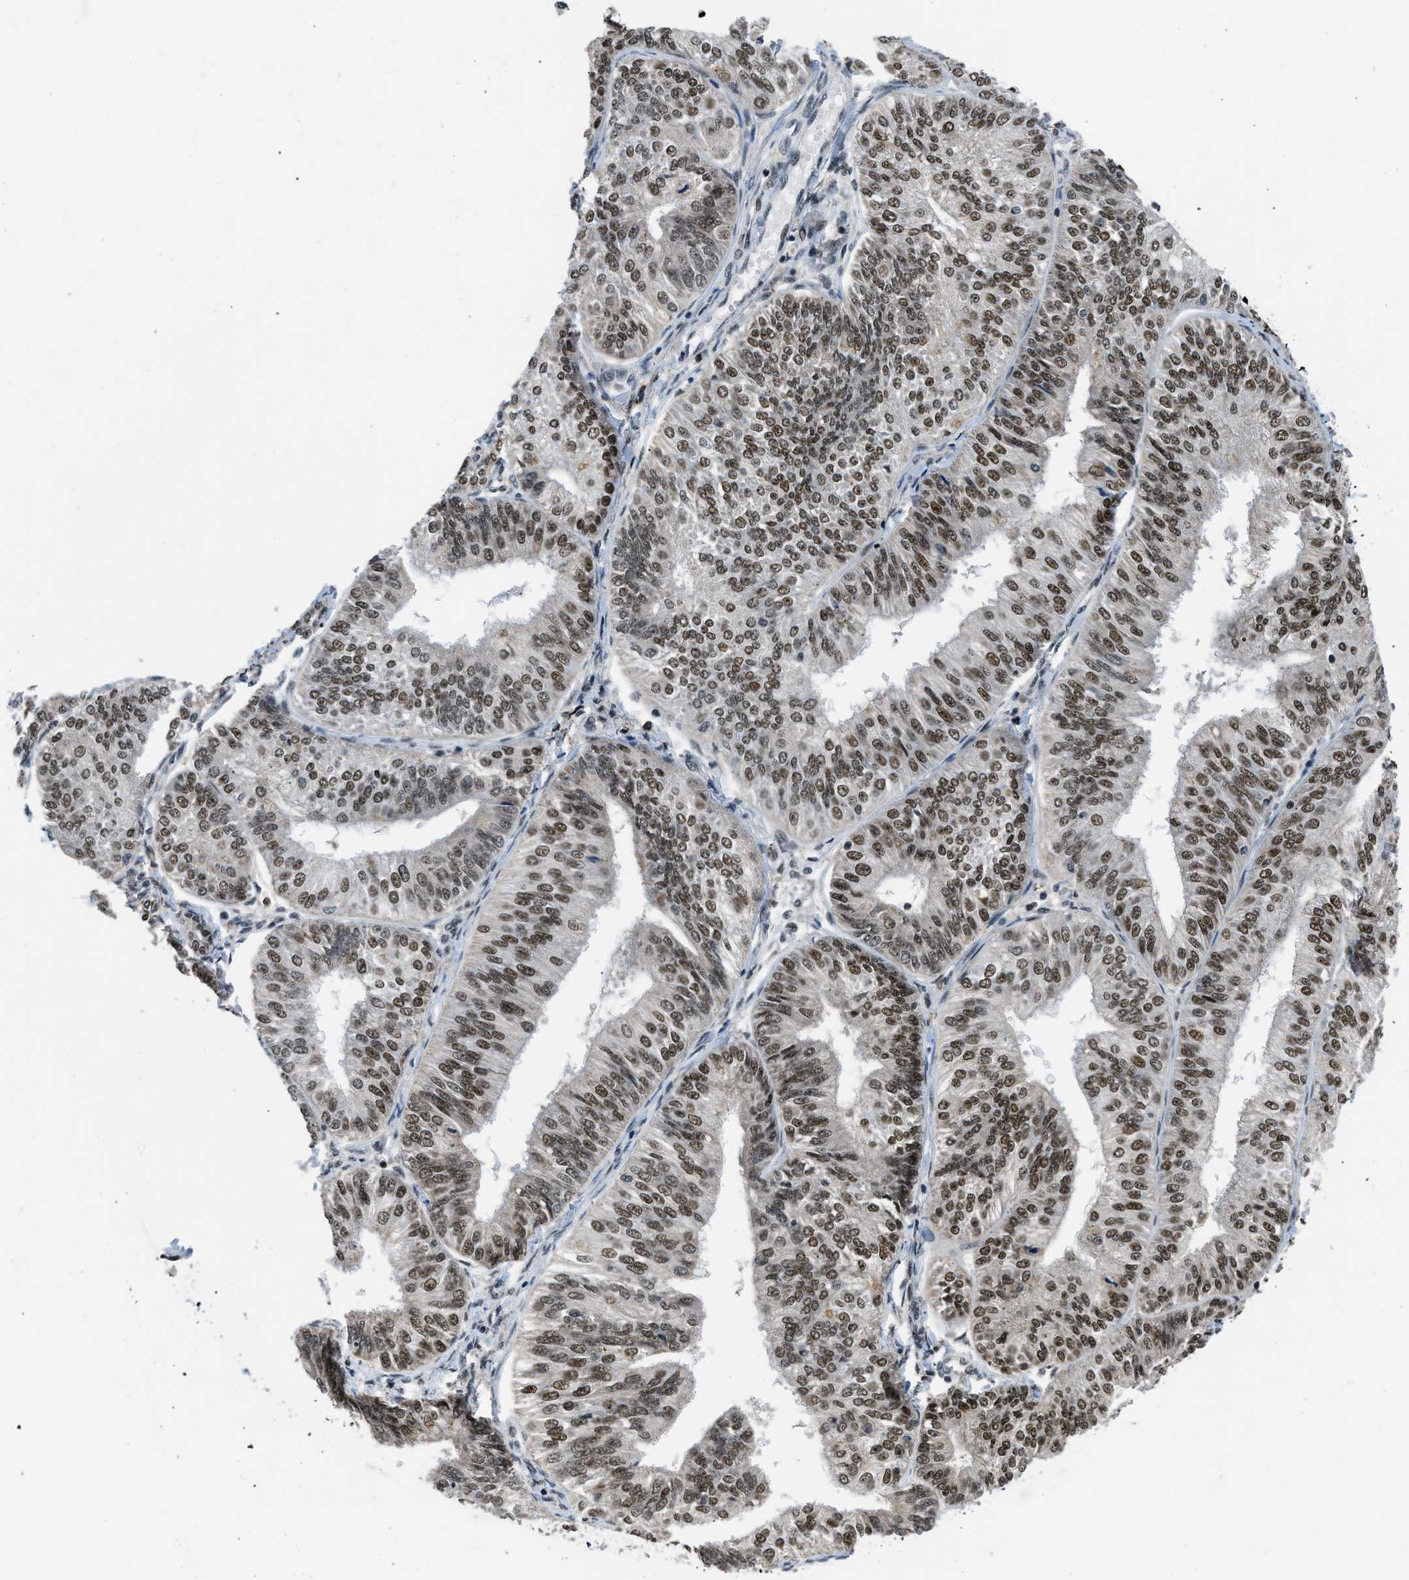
{"staining": {"intensity": "moderate", "quantity": ">75%", "location": "nuclear"}, "tissue": "endometrial cancer", "cell_type": "Tumor cells", "image_type": "cancer", "snomed": [{"axis": "morphology", "description": "Adenocarcinoma, NOS"}, {"axis": "topography", "description": "Endometrium"}], "caption": "Immunohistochemistry (IHC) image of neoplastic tissue: endometrial cancer (adenocarcinoma) stained using immunohistochemistry (IHC) exhibits medium levels of moderate protein expression localized specifically in the nuclear of tumor cells, appearing as a nuclear brown color.", "gene": "KDM3B", "patient": {"sex": "female", "age": 58}}